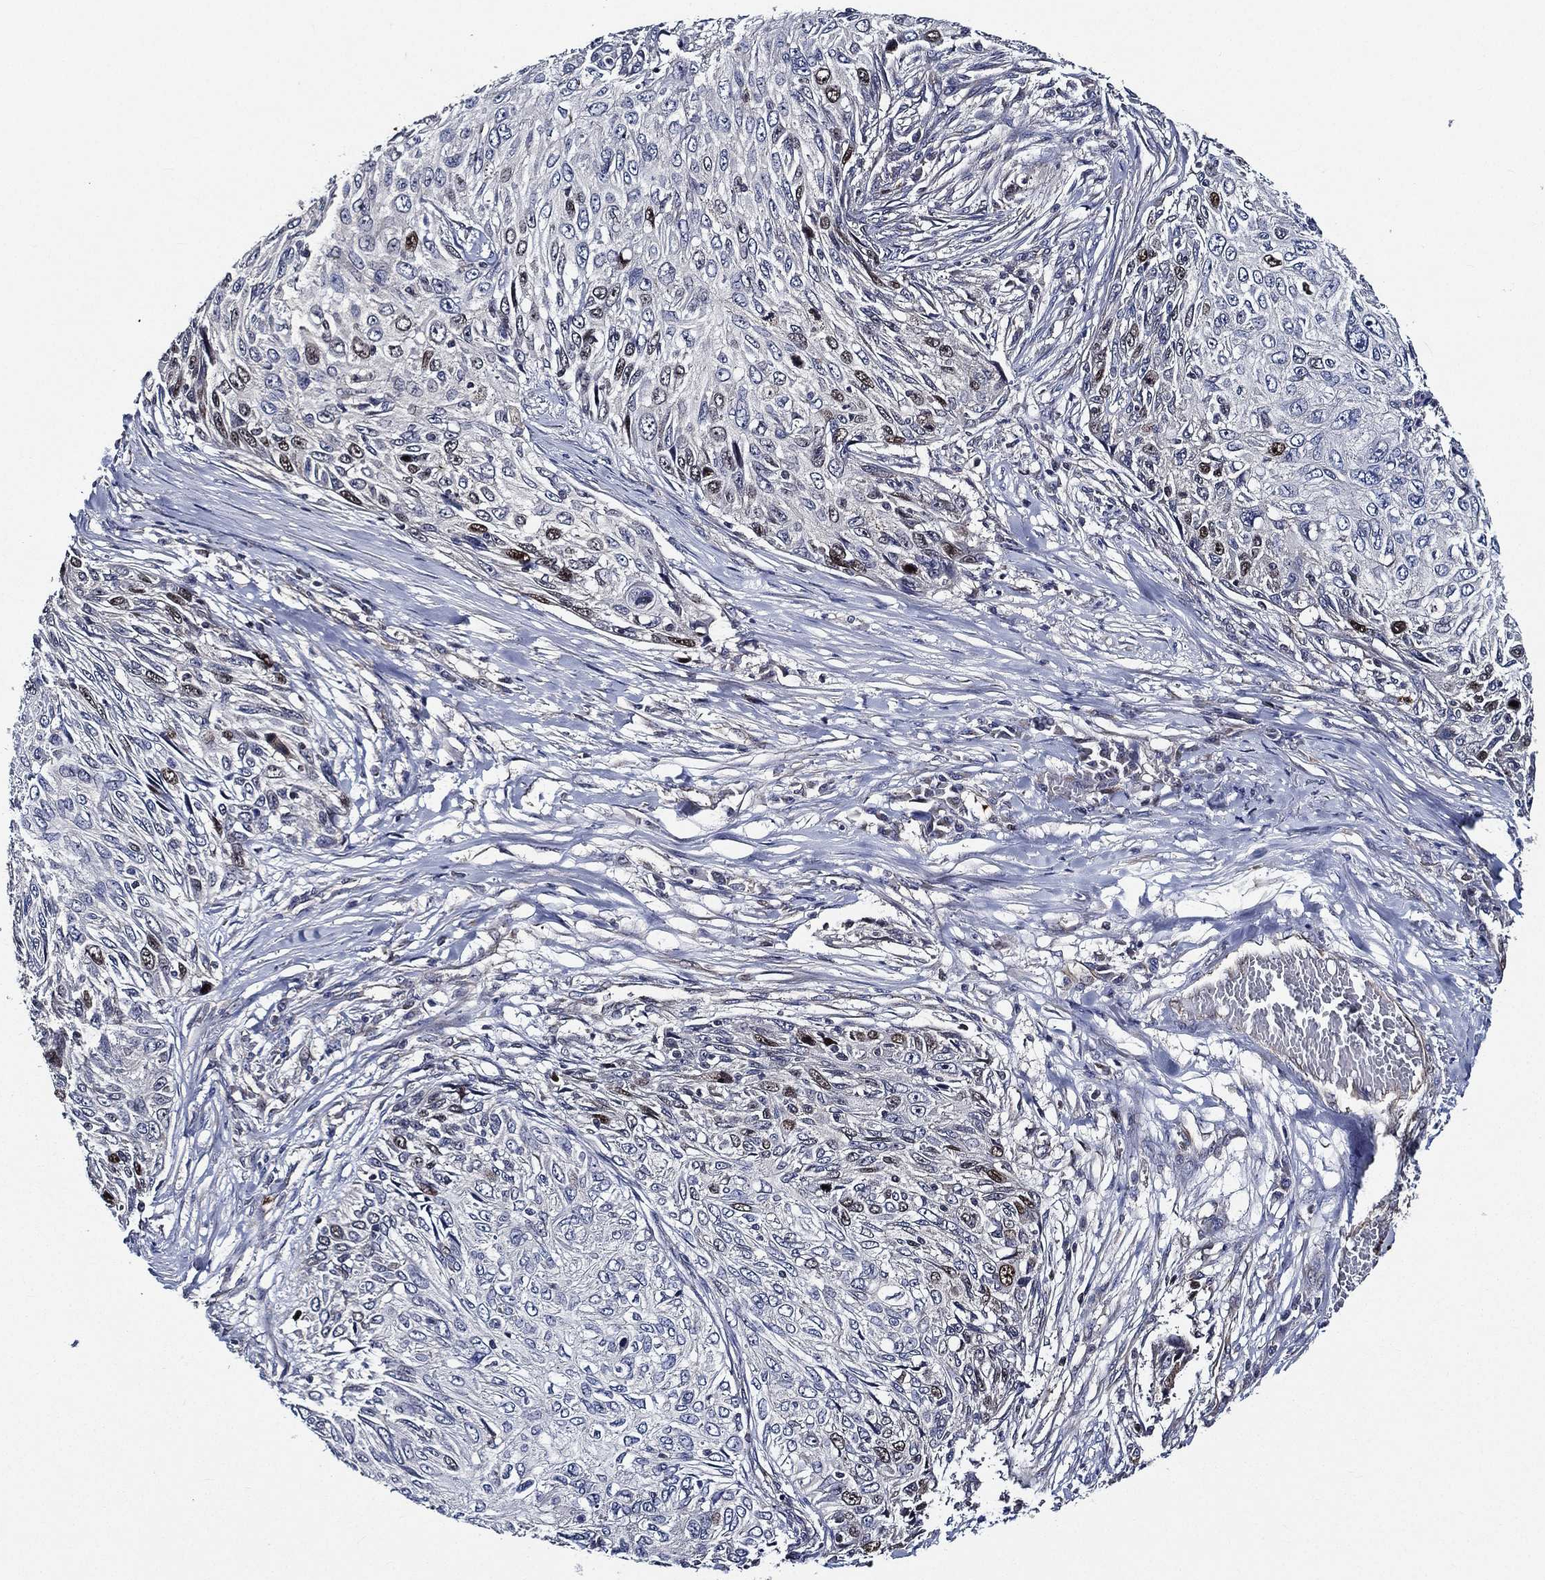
{"staining": {"intensity": "moderate", "quantity": "<25%", "location": "nuclear"}, "tissue": "skin cancer", "cell_type": "Tumor cells", "image_type": "cancer", "snomed": [{"axis": "morphology", "description": "Squamous cell carcinoma, NOS"}, {"axis": "topography", "description": "Skin"}], "caption": "Immunohistochemical staining of human skin cancer reveals low levels of moderate nuclear expression in approximately <25% of tumor cells.", "gene": "KIF20B", "patient": {"sex": "male", "age": 92}}